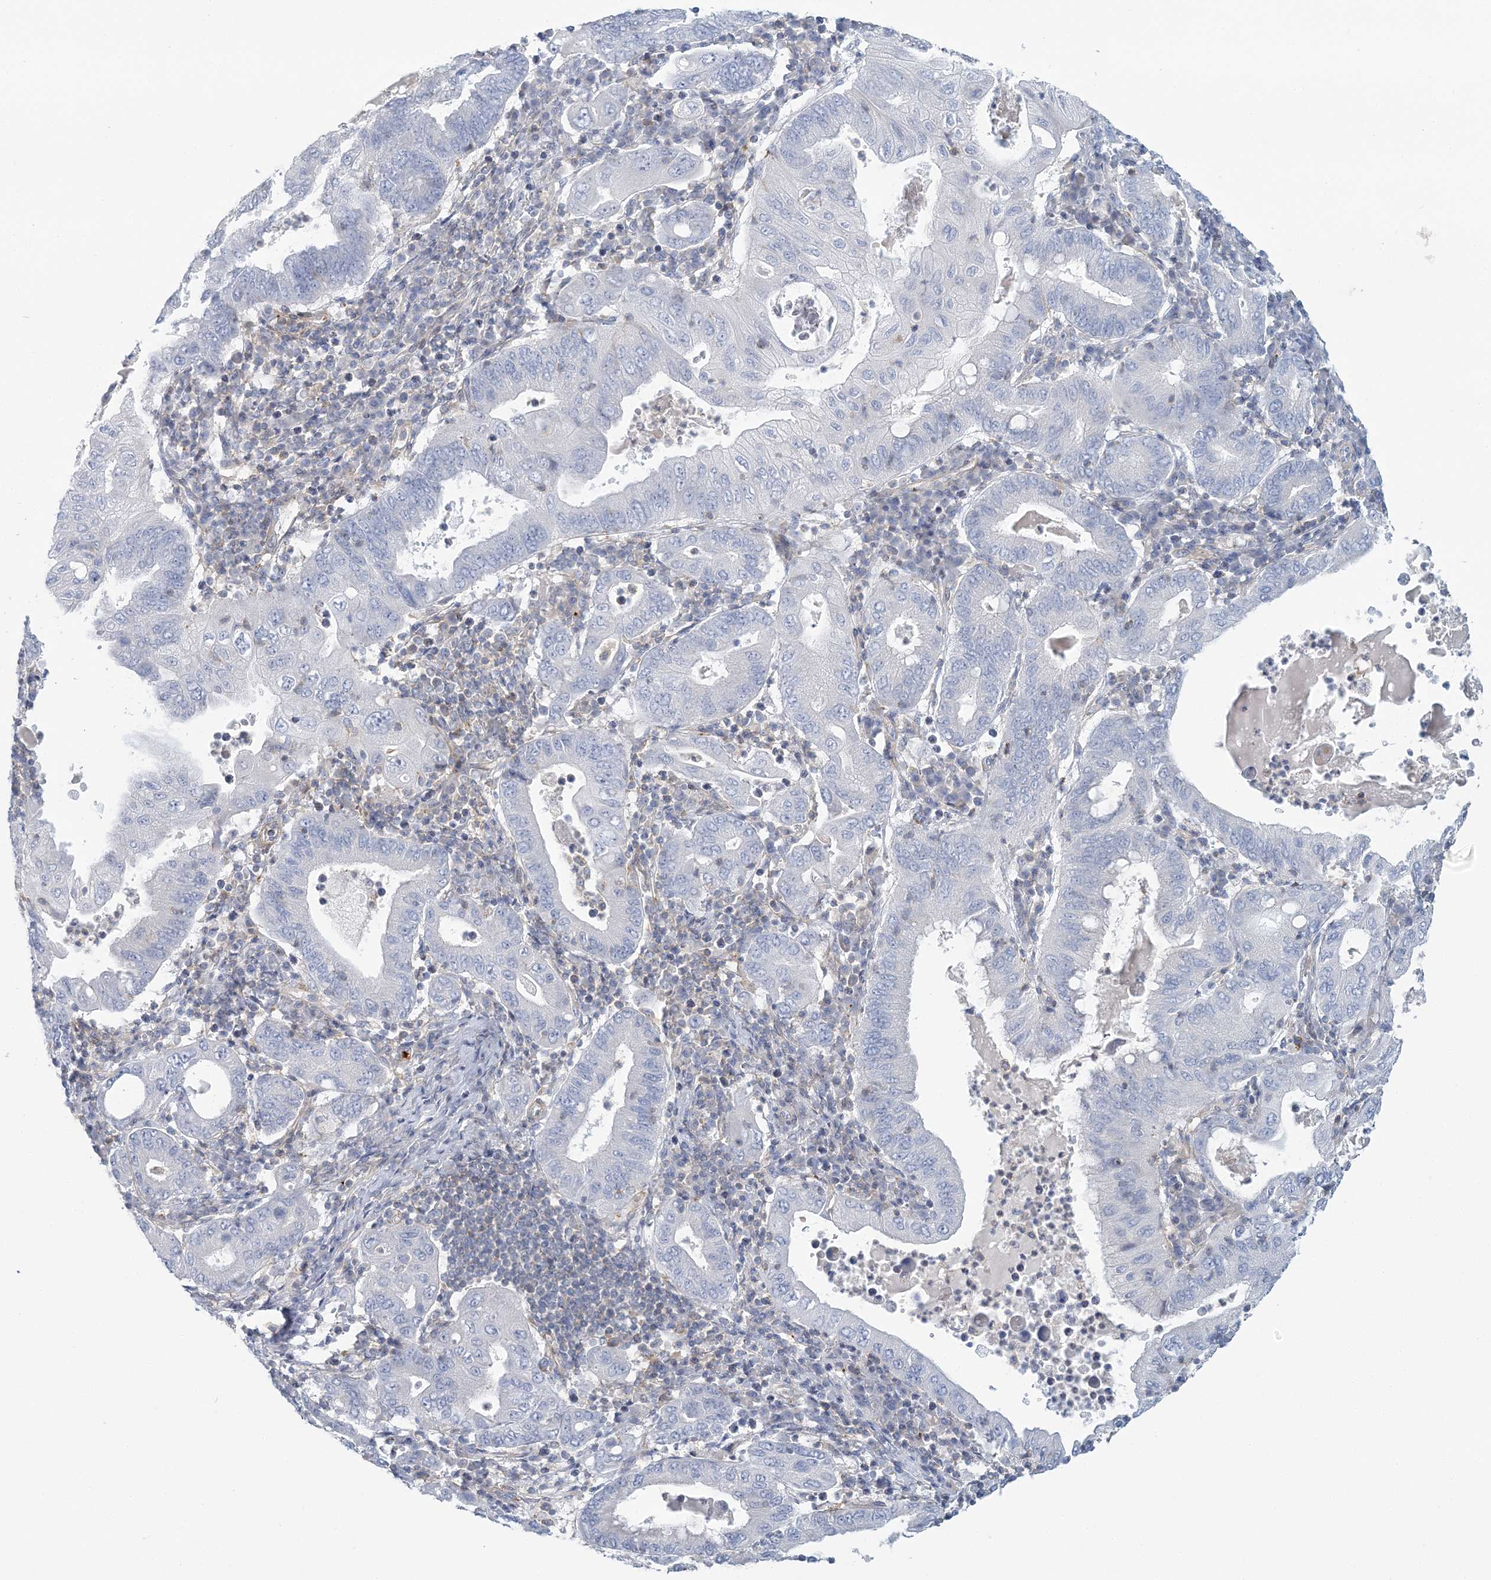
{"staining": {"intensity": "negative", "quantity": "none", "location": "none"}, "tissue": "stomach cancer", "cell_type": "Tumor cells", "image_type": "cancer", "snomed": [{"axis": "morphology", "description": "Normal tissue, NOS"}, {"axis": "morphology", "description": "Adenocarcinoma, NOS"}, {"axis": "topography", "description": "Esophagus"}, {"axis": "topography", "description": "Stomach, upper"}, {"axis": "topography", "description": "Peripheral nerve tissue"}], "caption": "Immunohistochemical staining of human adenocarcinoma (stomach) demonstrates no significant positivity in tumor cells.", "gene": "CUEDC2", "patient": {"sex": "male", "age": 62}}